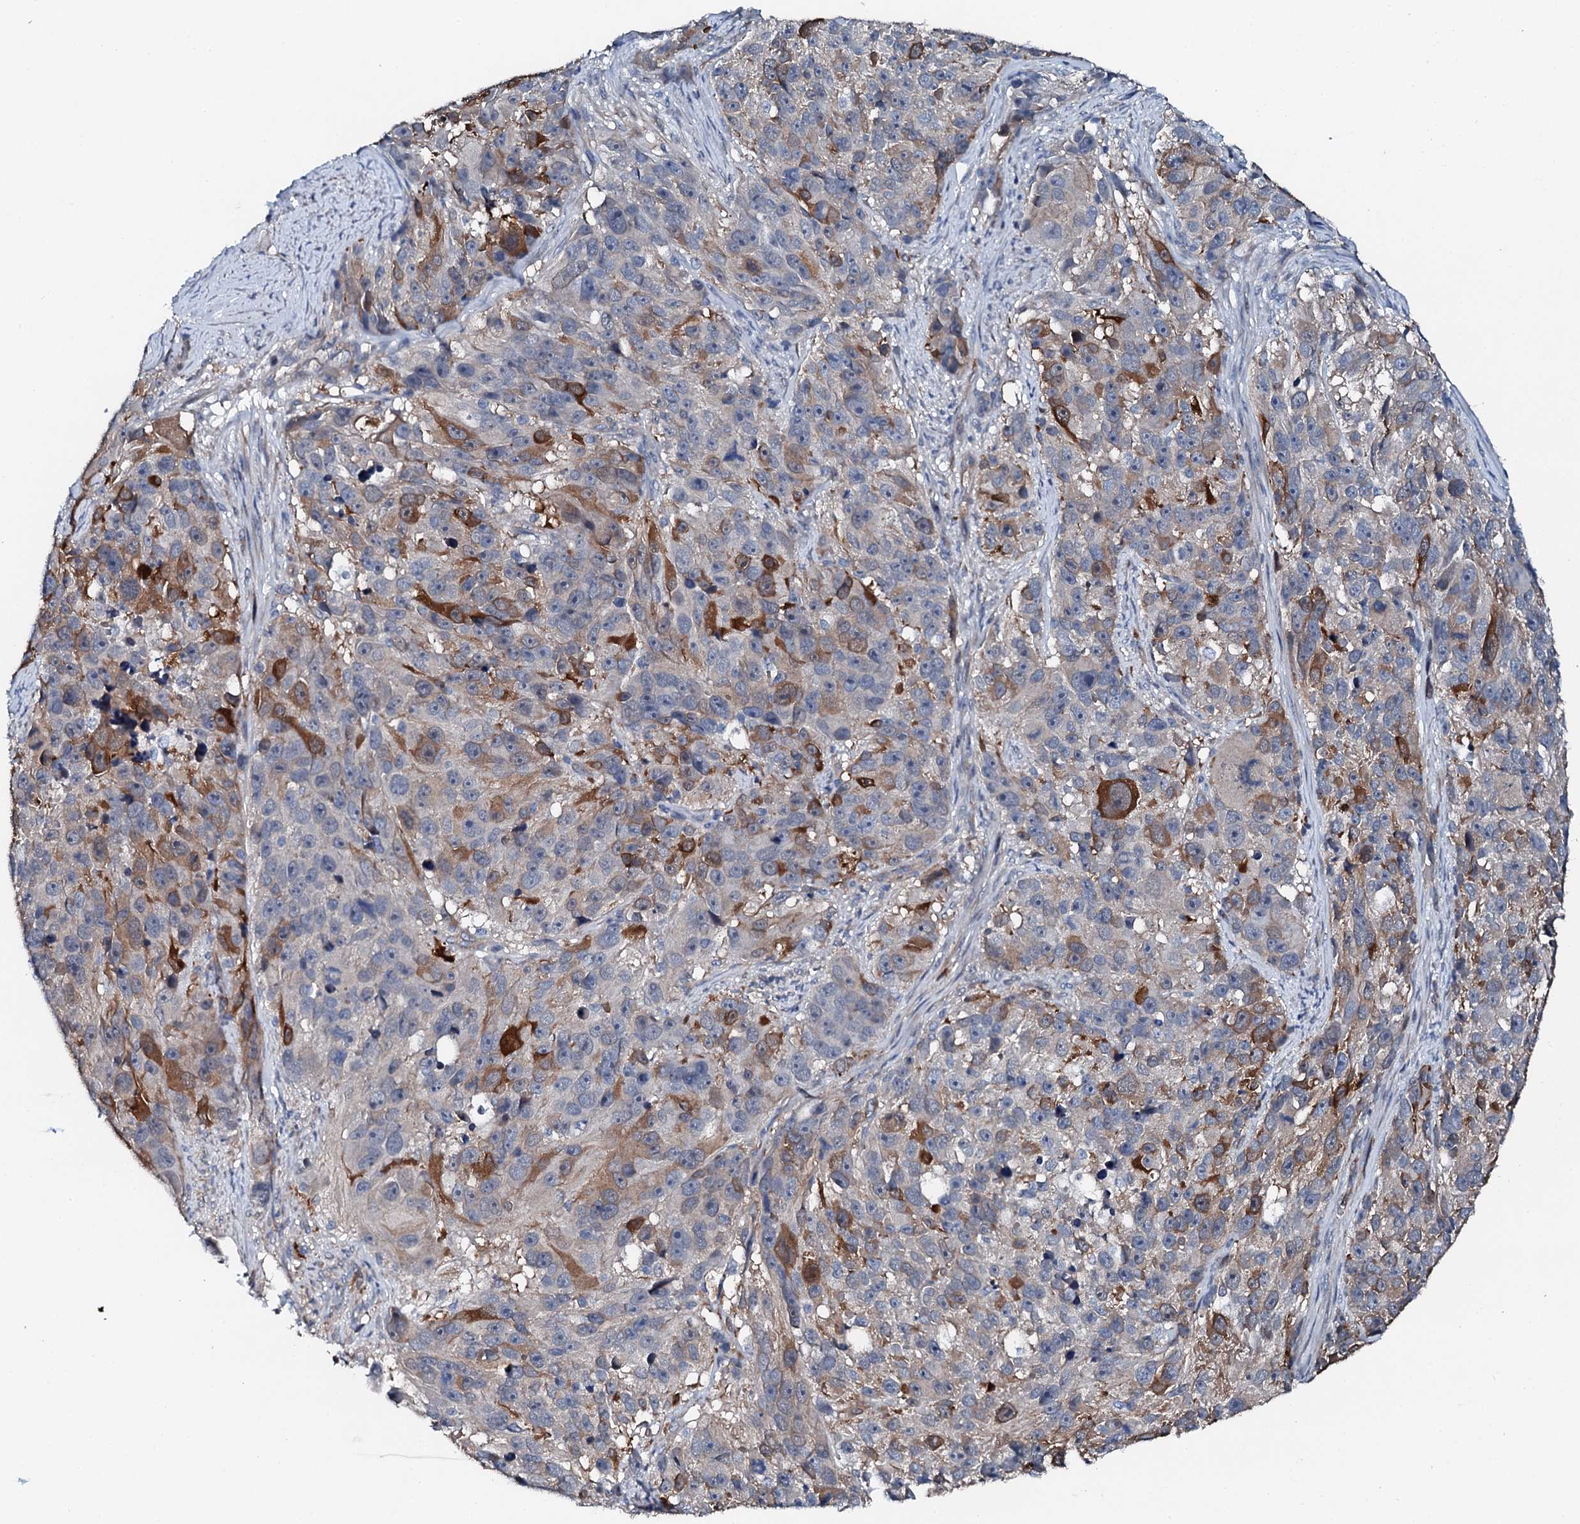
{"staining": {"intensity": "moderate", "quantity": "<25%", "location": "cytoplasmic/membranous"}, "tissue": "melanoma", "cell_type": "Tumor cells", "image_type": "cancer", "snomed": [{"axis": "morphology", "description": "Malignant melanoma, NOS"}, {"axis": "topography", "description": "Skin"}], "caption": "About <25% of tumor cells in malignant melanoma show moderate cytoplasmic/membranous protein expression as visualized by brown immunohistochemical staining.", "gene": "GFOD2", "patient": {"sex": "male", "age": 84}}